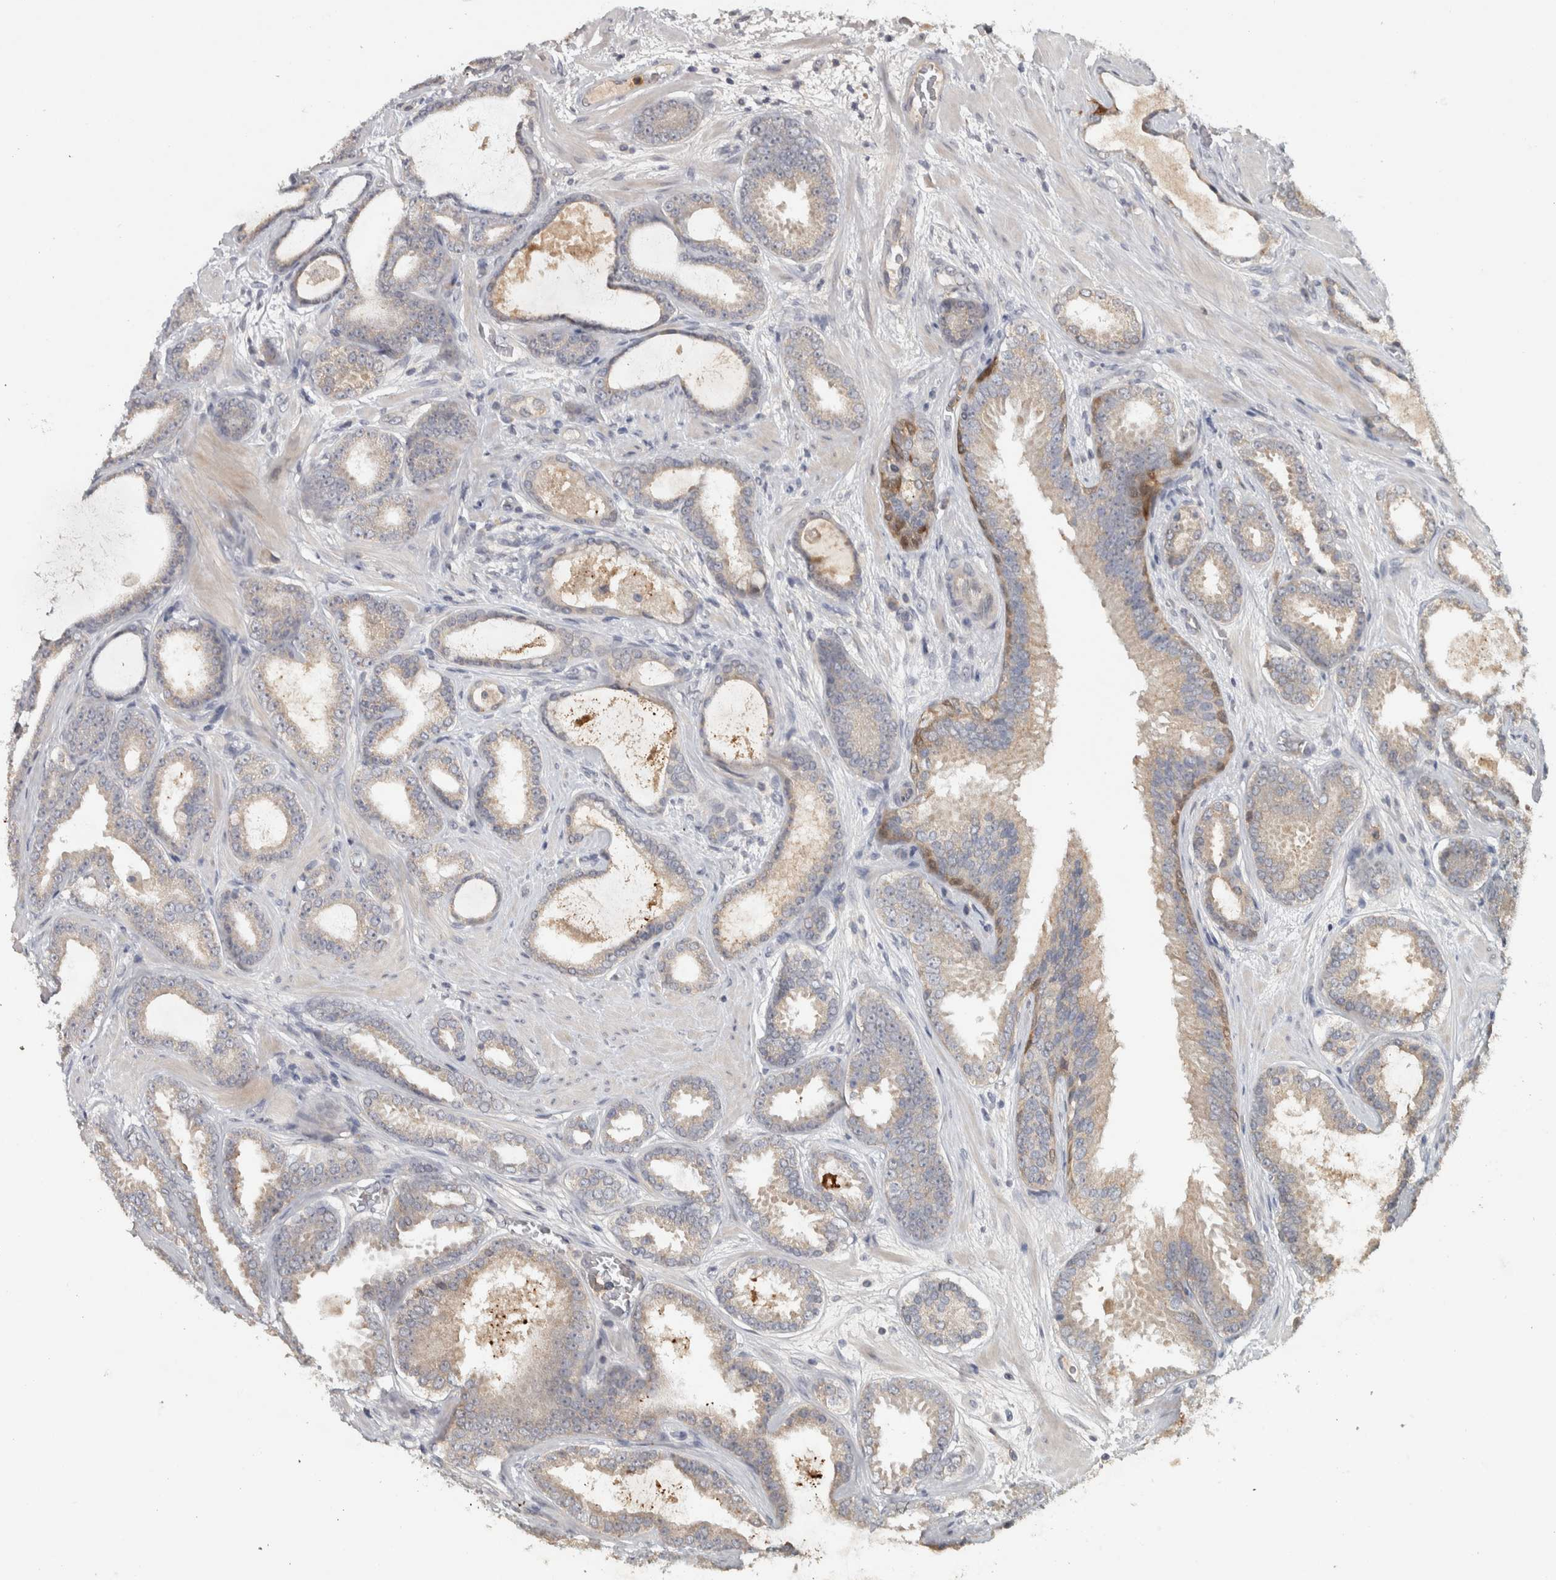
{"staining": {"intensity": "negative", "quantity": "none", "location": "none"}, "tissue": "prostate cancer", "cell_type": "Tumor cells", "image_type": "cancer", "snomed": [{"axis": "morphology", "description": "Adenocarcinoma, High grade"}, {"axis": "topography", "description": "Prostate"}], "caption": "Micrograph shows no protein positivity in tumor cells of high-grade adenocarcinoma (prostate) tissue.", "gene": "EIF3H", "patient": {"sex": "male", "age": 60}}